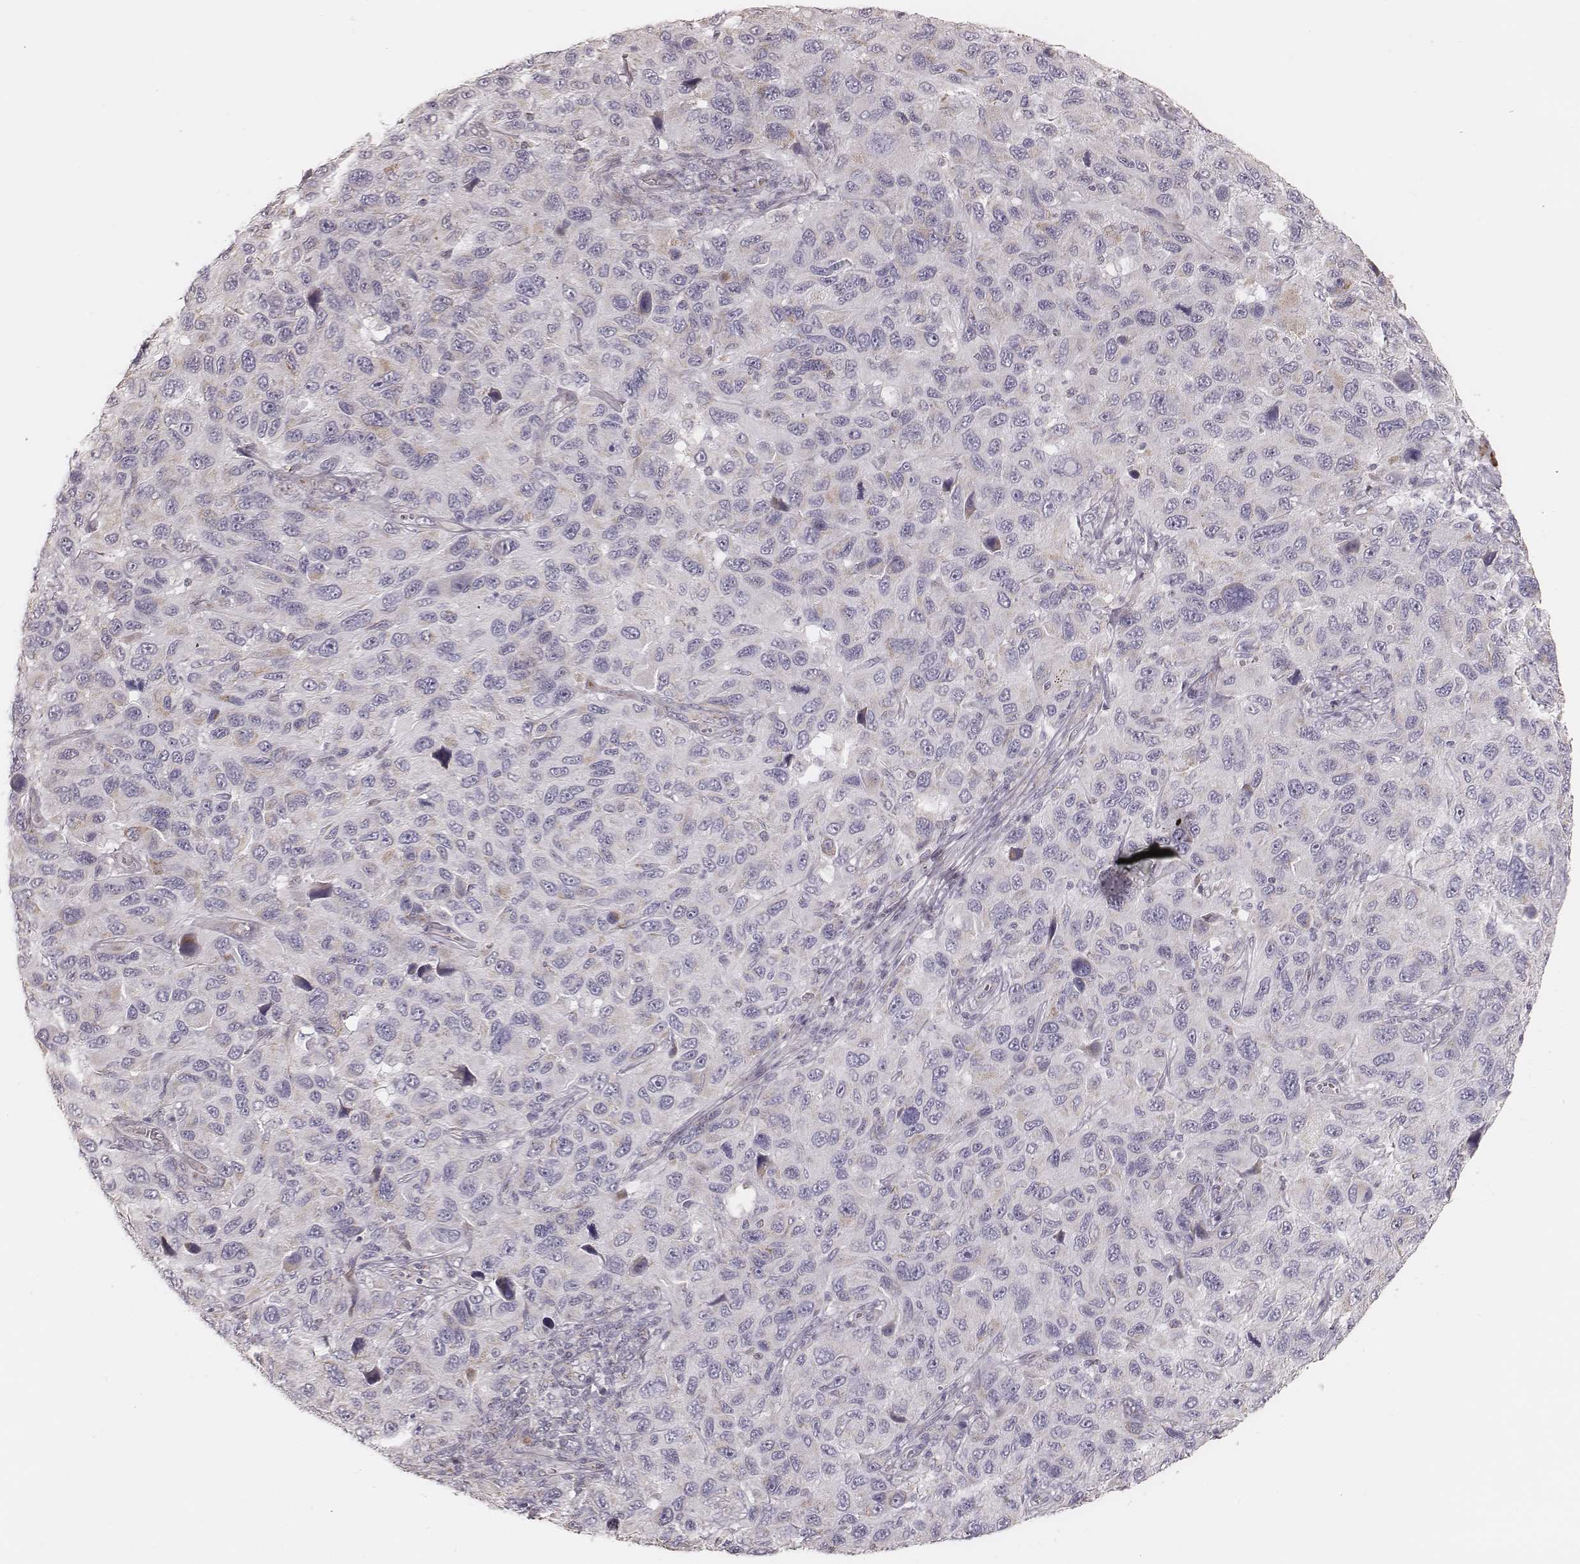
{"staining": {"intensity": "weak", "quantity": "25%-75%", "location": "cytoplasmic/membranous"}, "tissue": "melanoma", "cell_type": "Tumor cells", "image_type": "cancer", "snomed": [{"axis": "morphology", "description": "Malignant melanoma, NOS"}, {"axis": "topography", "description": "Skin"}], "caption": "Protein staining of malignant melanoma tissue displays weak cytoplasmic/membranous staining in approximately 25%-75% of tumor cells. The staining was performed using DAB, with brown indicating positive protein expression. Nuclei are stained blue with hematoxylin.", "gene": "KIF5C", "patient": {"sex": "male", "age": 53}}